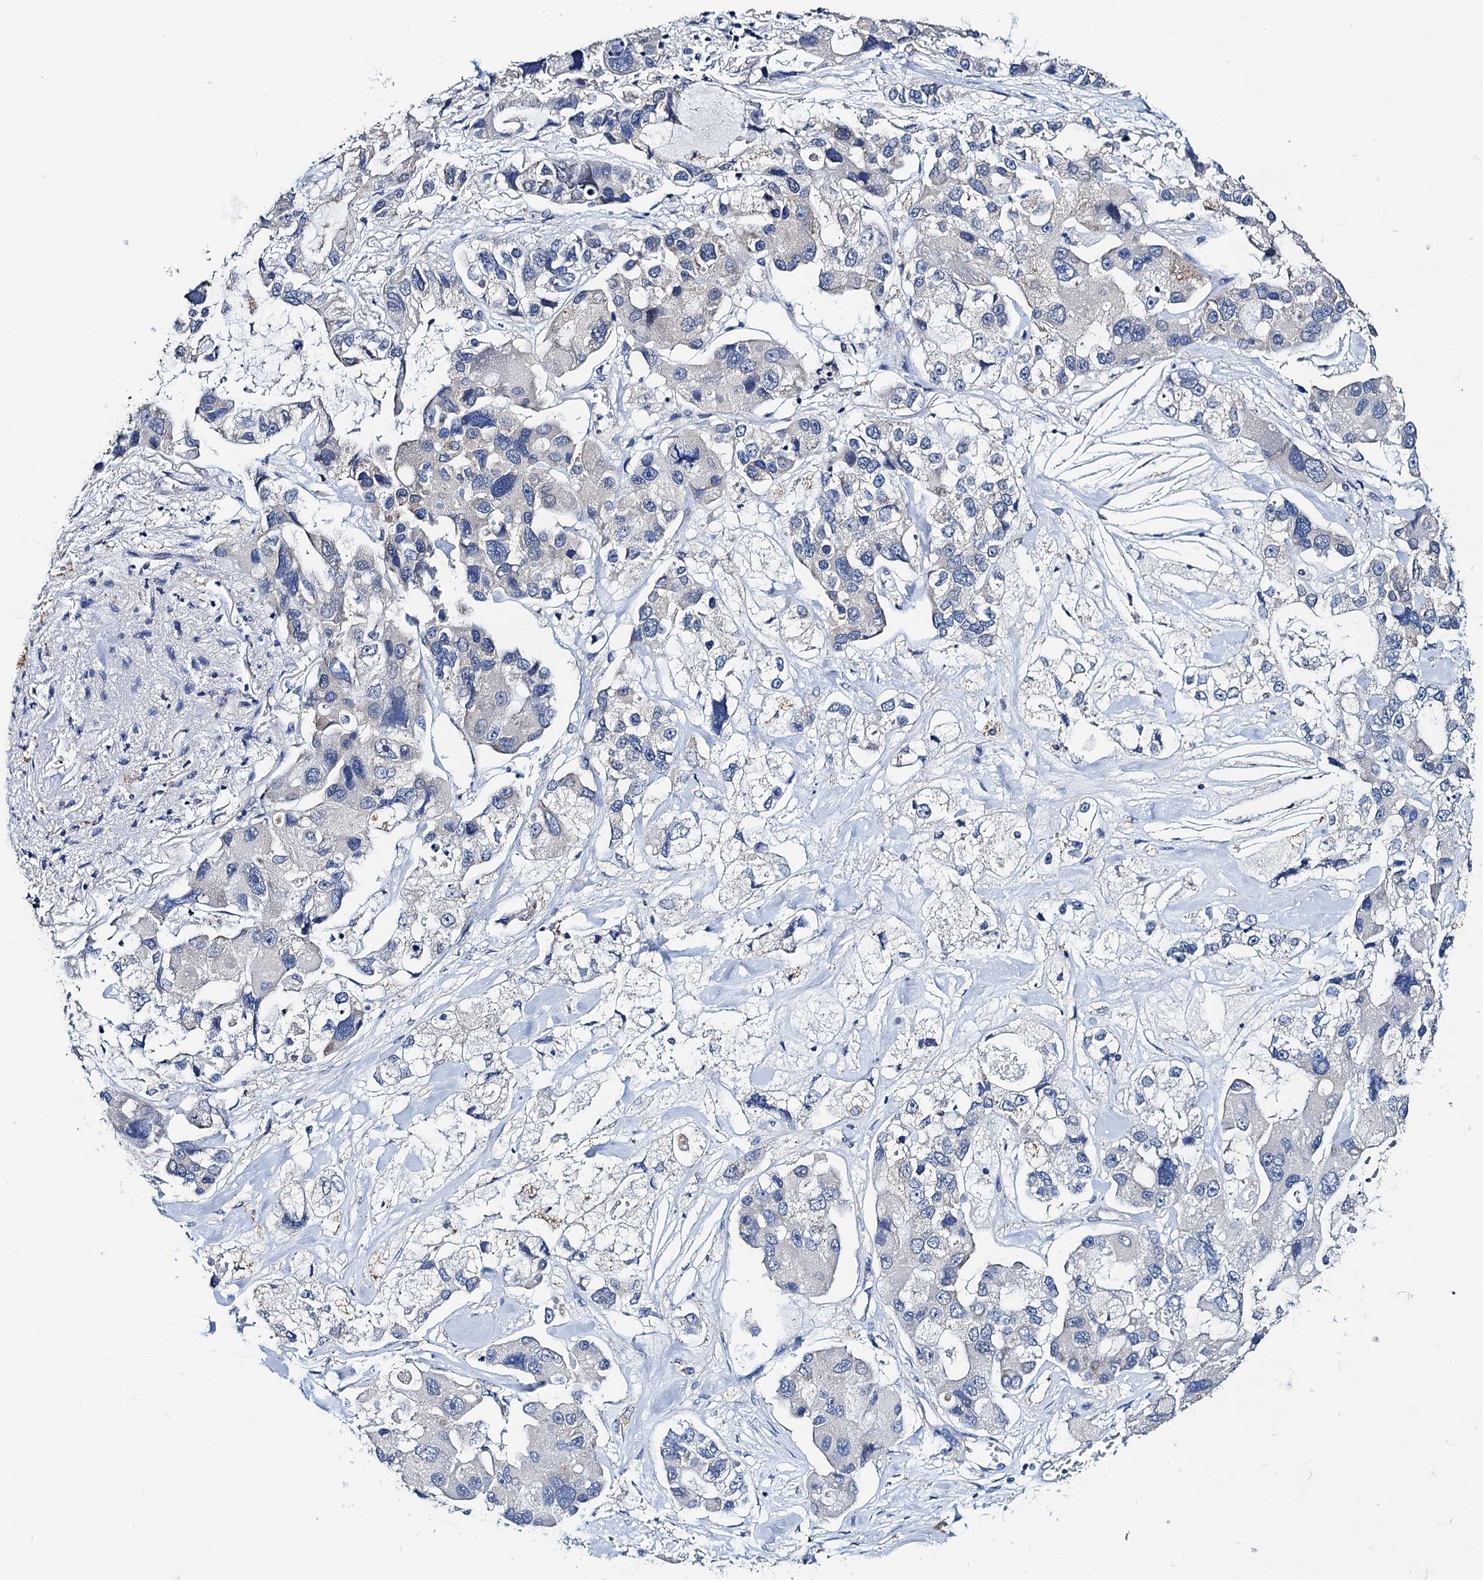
{"staining": {"intensity": "negative", "quantity": "none", "location": "none"}, "tissue": "lung cancer", "cell_type": "Tumor cells", "image_type": "cancer", "snomed": [{"axis": "morphology", "description": "Adenocarcinoma, NOS"}, {"axis": "topography", "description": "Lung"}], "caption": "The immunohistochemistry histopathology image has no significant staining in tumor cells of lung adenocarcinoma tissue.", "gene": "TMEM39B", "patient": {"sex": "female", "age": 54}}